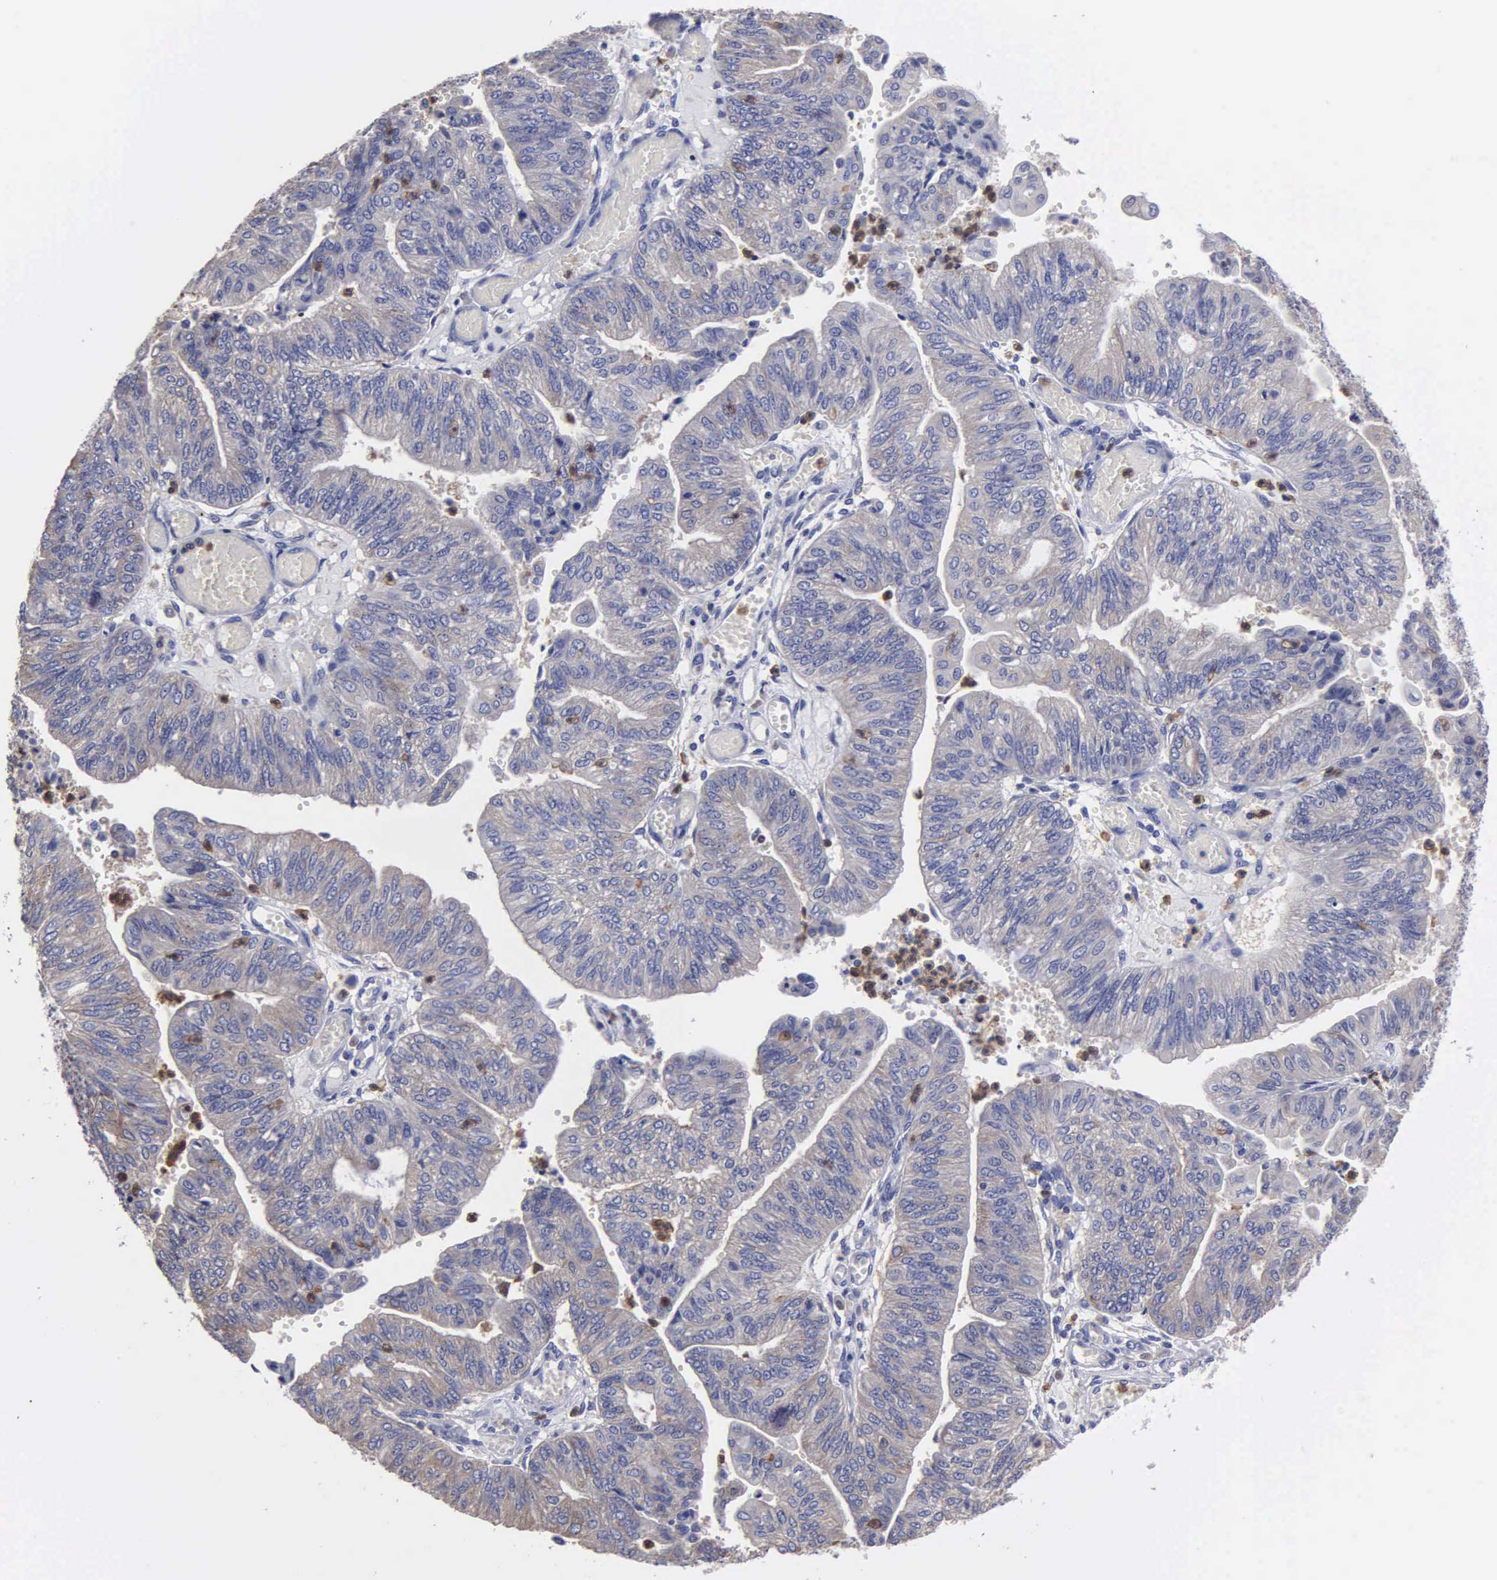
{"staining": {"intensity": "weak", "quantity": "<25%", "location": "cytoplasmic/membranous"}, "tissue": "endometrial cancer", "cell_type": "Tumor cells", "image_type": "cancer", "snomed": [{"axis": "morphology", "description": "Adenocarcinoma, NOS"}, {"axis": "topography", "description": "Endometrium"}], "caption": "Protein analysis of endometrial cancer (adenocarcinoma) demonstrates no significant positivity in tumor cells.", "gene": "G6PD", "patient": {"sex": "female", "age": 59}}